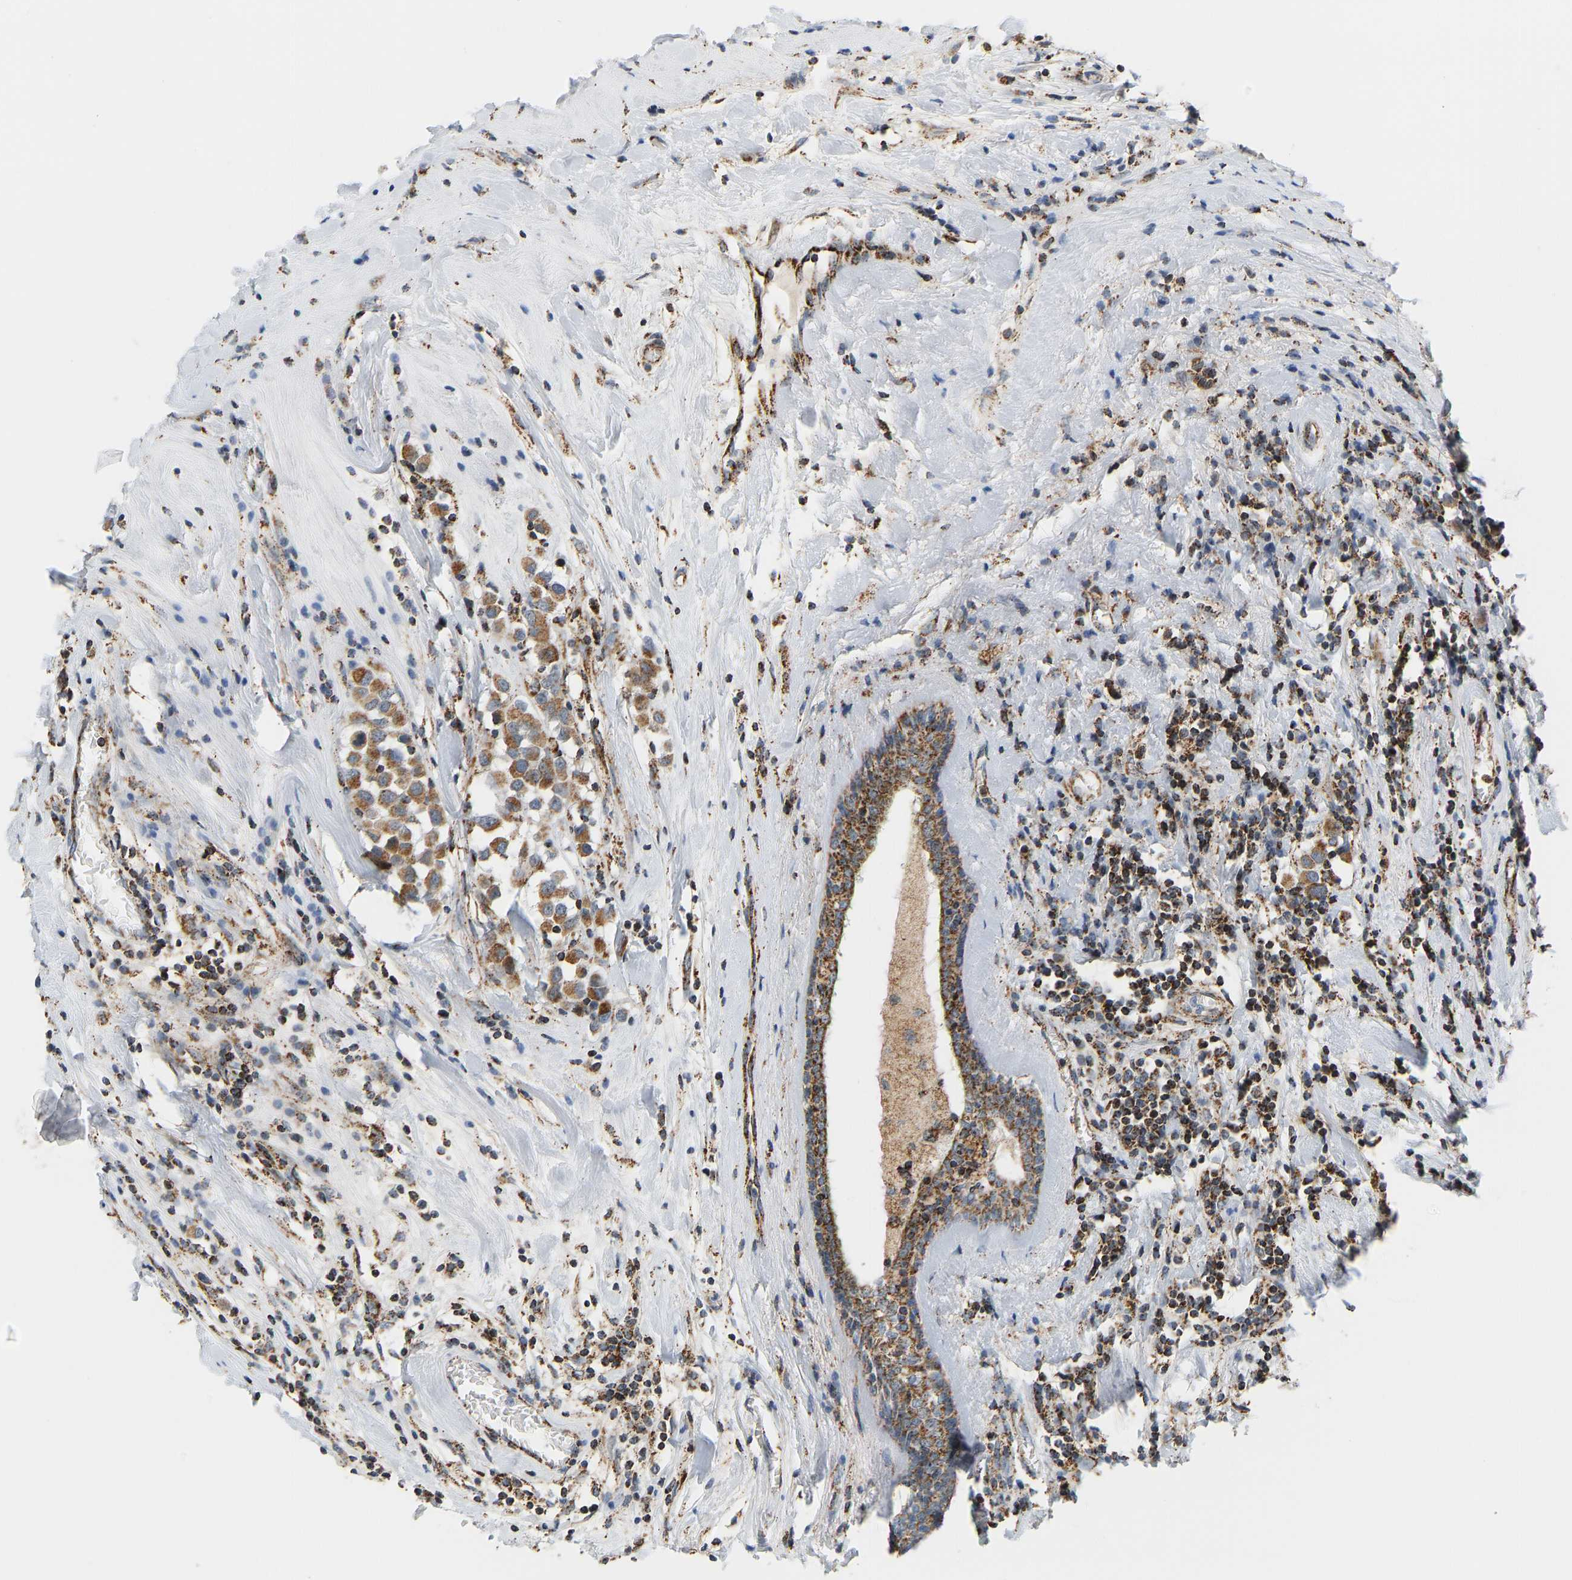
{"staining": {"intensity": "moderate", "quantity": ">75%", "location": "cytoplasmic/membranous"}, "tissue": "breast cancer", "cell_type": "Tumor cells", "image_type": "cancer", "snomed": [{"axis": "morphology", "description": "Duct carcinoma"}, {"axis": "topography", "description": "Breast"}], "caption": "Tumor cells show moderate cytoplasmic/membranous positivity in about >75% of cells in breast invasive ductal carcinoma.", "gene": "GPSM2", "patient": {"sex": "female", "age": 61}}